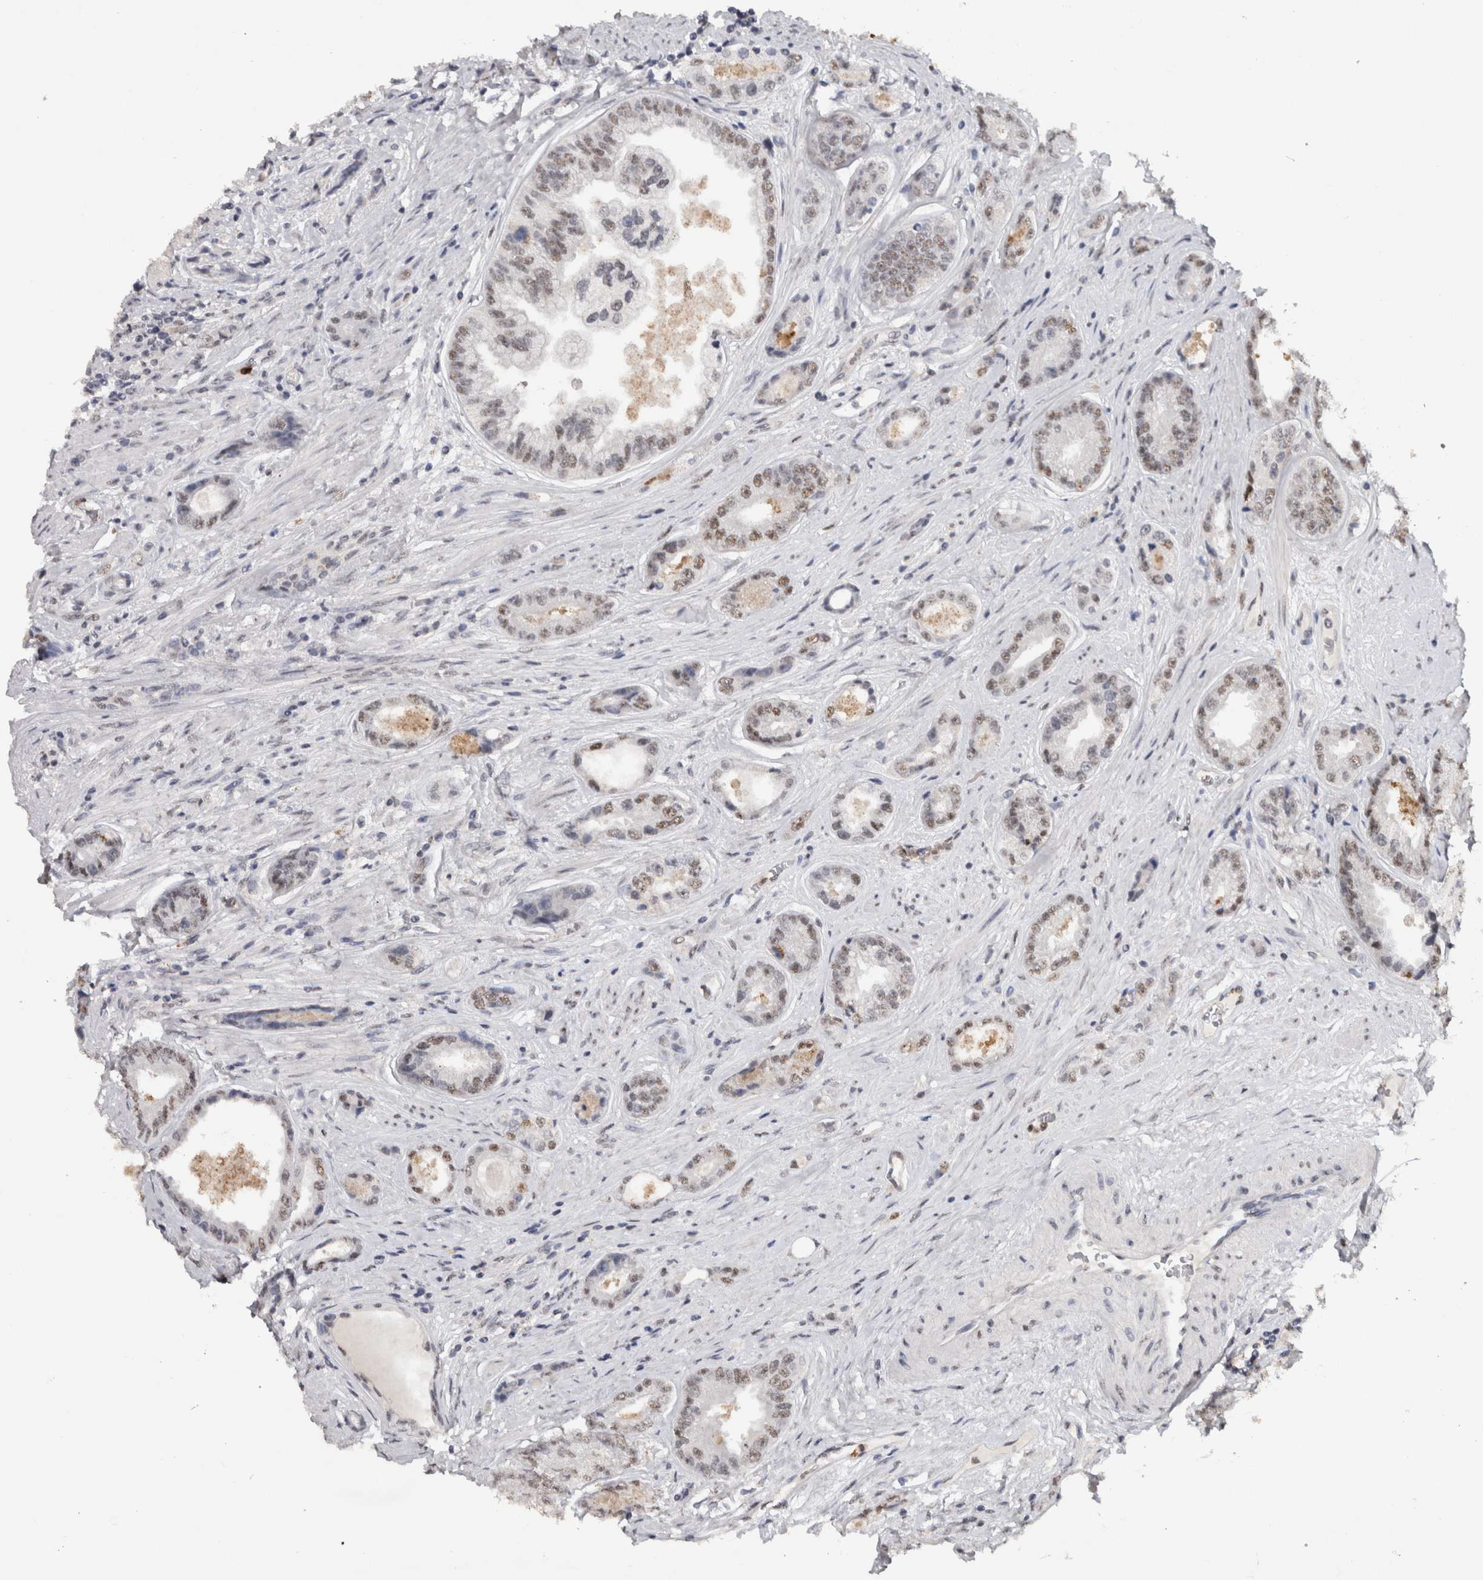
{"staining": {"intensity": "weak", "quantity": "<25%", "location": "nuclear"}, "tissue": "prostate cancer", "cell_type": "Tumor cells", "image_type": "cancer", "snomed": [{"axis": "morphology", "description": "Adenocarcinoma, High grade"}, {"axis": "topography", "description": "Prostate"}], "caption": "High magnification brightfield microscopy of prostate adenocarcinoma (high-grade) stained with DAB (3,3'-diaminobenzidine) (brown) and counterstained with hematoxylin (blue): tumor cells show no significant expression.", "gene": "RPS6KA2", "patient": {"sex": "male", "age": 61}}